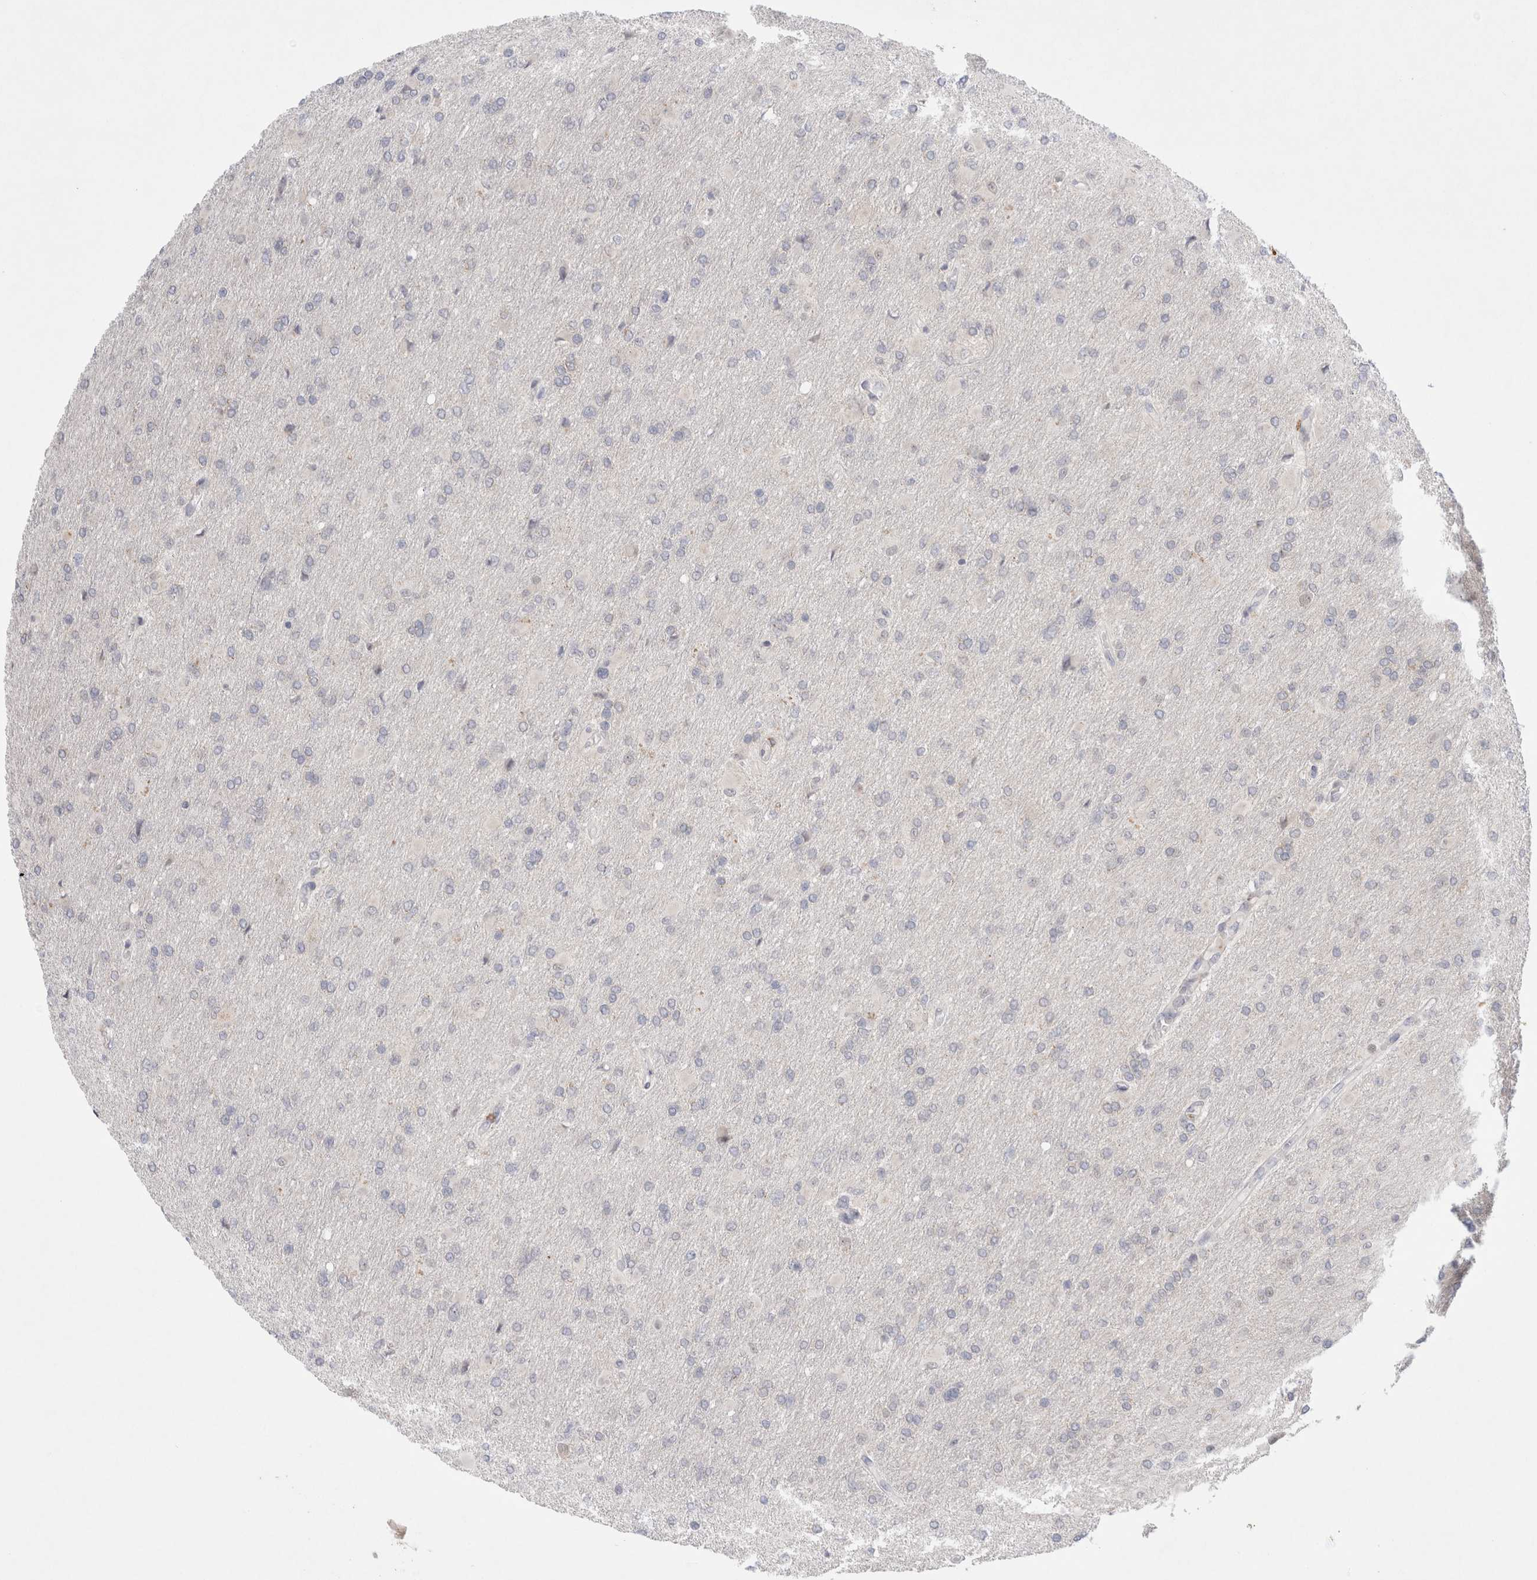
{"staining": {"intensity": "negative", "quantity": "none", "location": "none"}, "tissue": "glioma", "cell_type": "Tumor cells", "image_type": "cancer", "snomed": [{"axis": "morphology", "description": "Glioma, malignant, High grade"}, {"axis": "topography", "description": "Cerebral cortex"}], "caption": "High magnification brightfield microscopy of malignant high-grade glioma stained with DAB (brown) and counterstained with hematoxylin (blue): tumor cells show no significant expression.", "gene": "CERS5", "patient": {"sex": "female", "age": 36}}